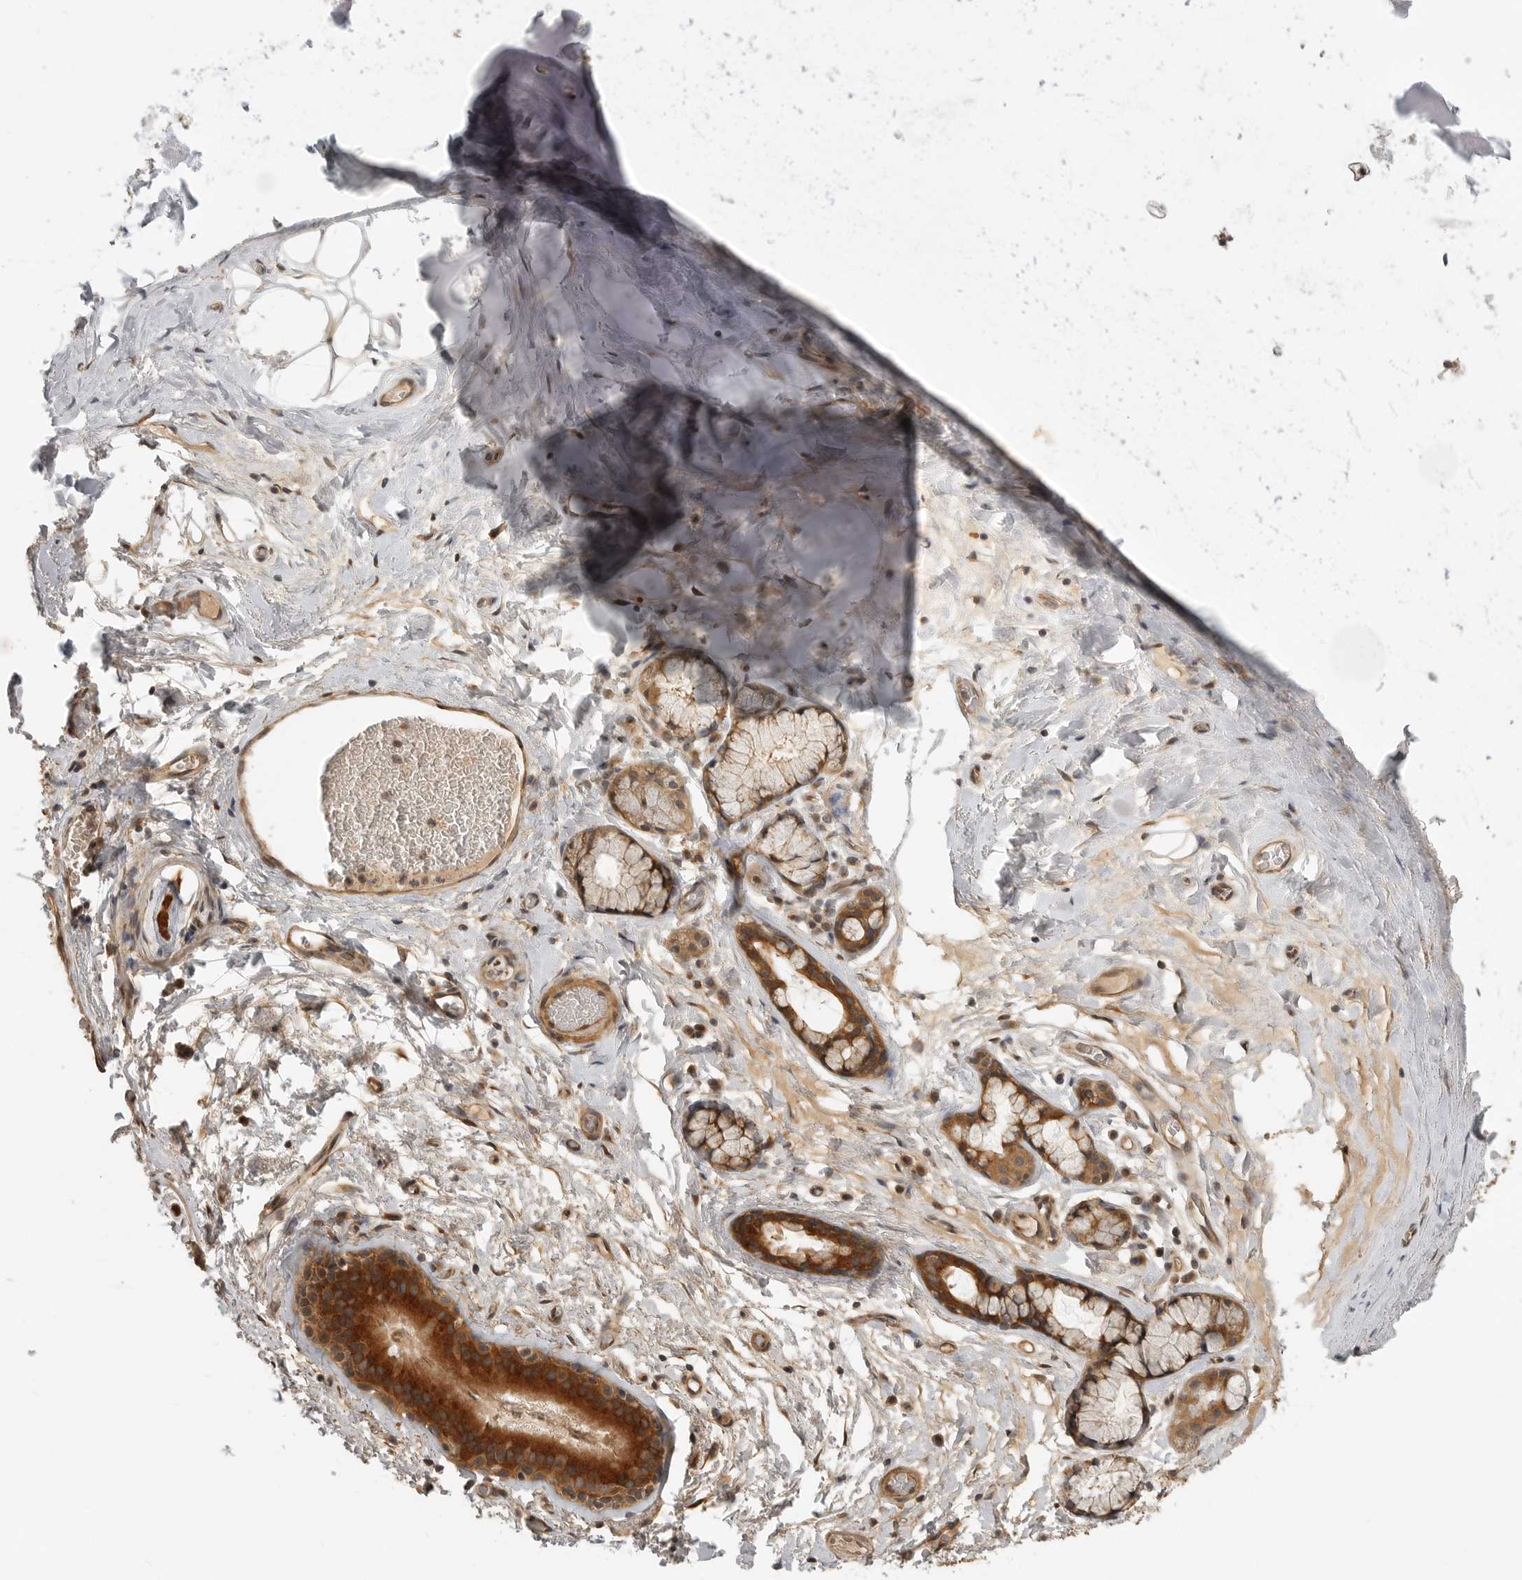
{"staining": {"intensity": "moderate", "quantity": ">75%", "location": "nuclear"}, "tissue": "adipose tissue", "cell_type": "Adipocytes", "image_type": "normal", "snomed": [{"axis": "morphology", "description": "Normal tissue, NOS"}, {"axis": "topography", "description": "Cartilage tissue"}], "caption": "Protein staining displays moderate nuclear staining in about >75% of adipocytes in unremarkable adipose tissue.", "gene": "CUEDC1", "patient": {"sex": "female", "age": 63}}